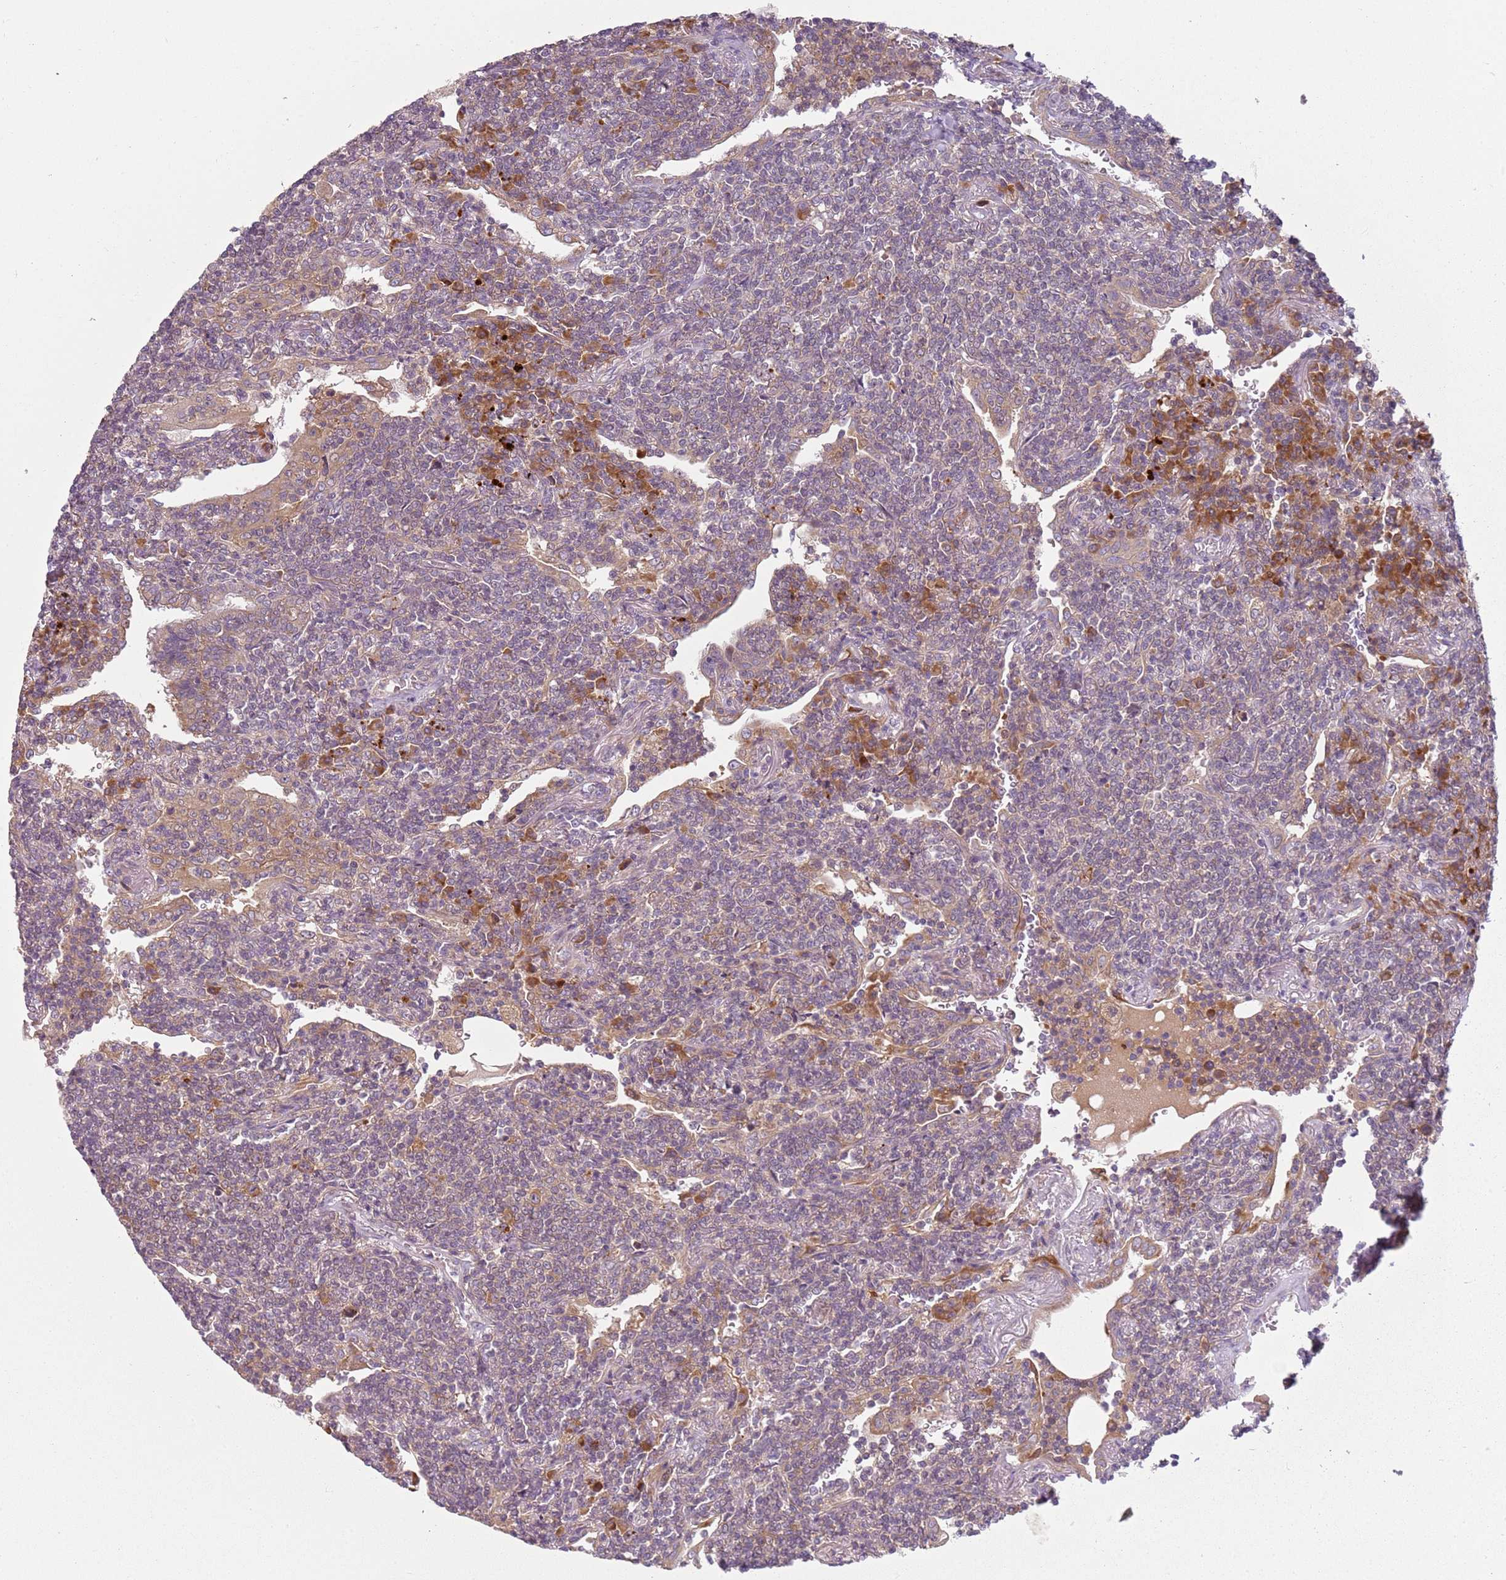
{"staining": {"intensity": "weak", "quantity": "25%-75%", "location": "cytoplasmic/membranous"}, "tissue": "lymphoma", "cell_type": "Tumor cells", "image_type": "cancer", "snomed": [{"axis": "morphology", "description": "Malignant lymphoma, non-Hodgkin's type, Low grade"}, {"axis": "topography", "description": "Lung"}], "caption": "Weak cytoplasmic/membranous expression is present in about 25%-75% of tumor cells in low-grade malignant lymphoma, non-Hodgkin's type.", "gene": "RPS28", "patient": {"sex": "female", "age": 71}}